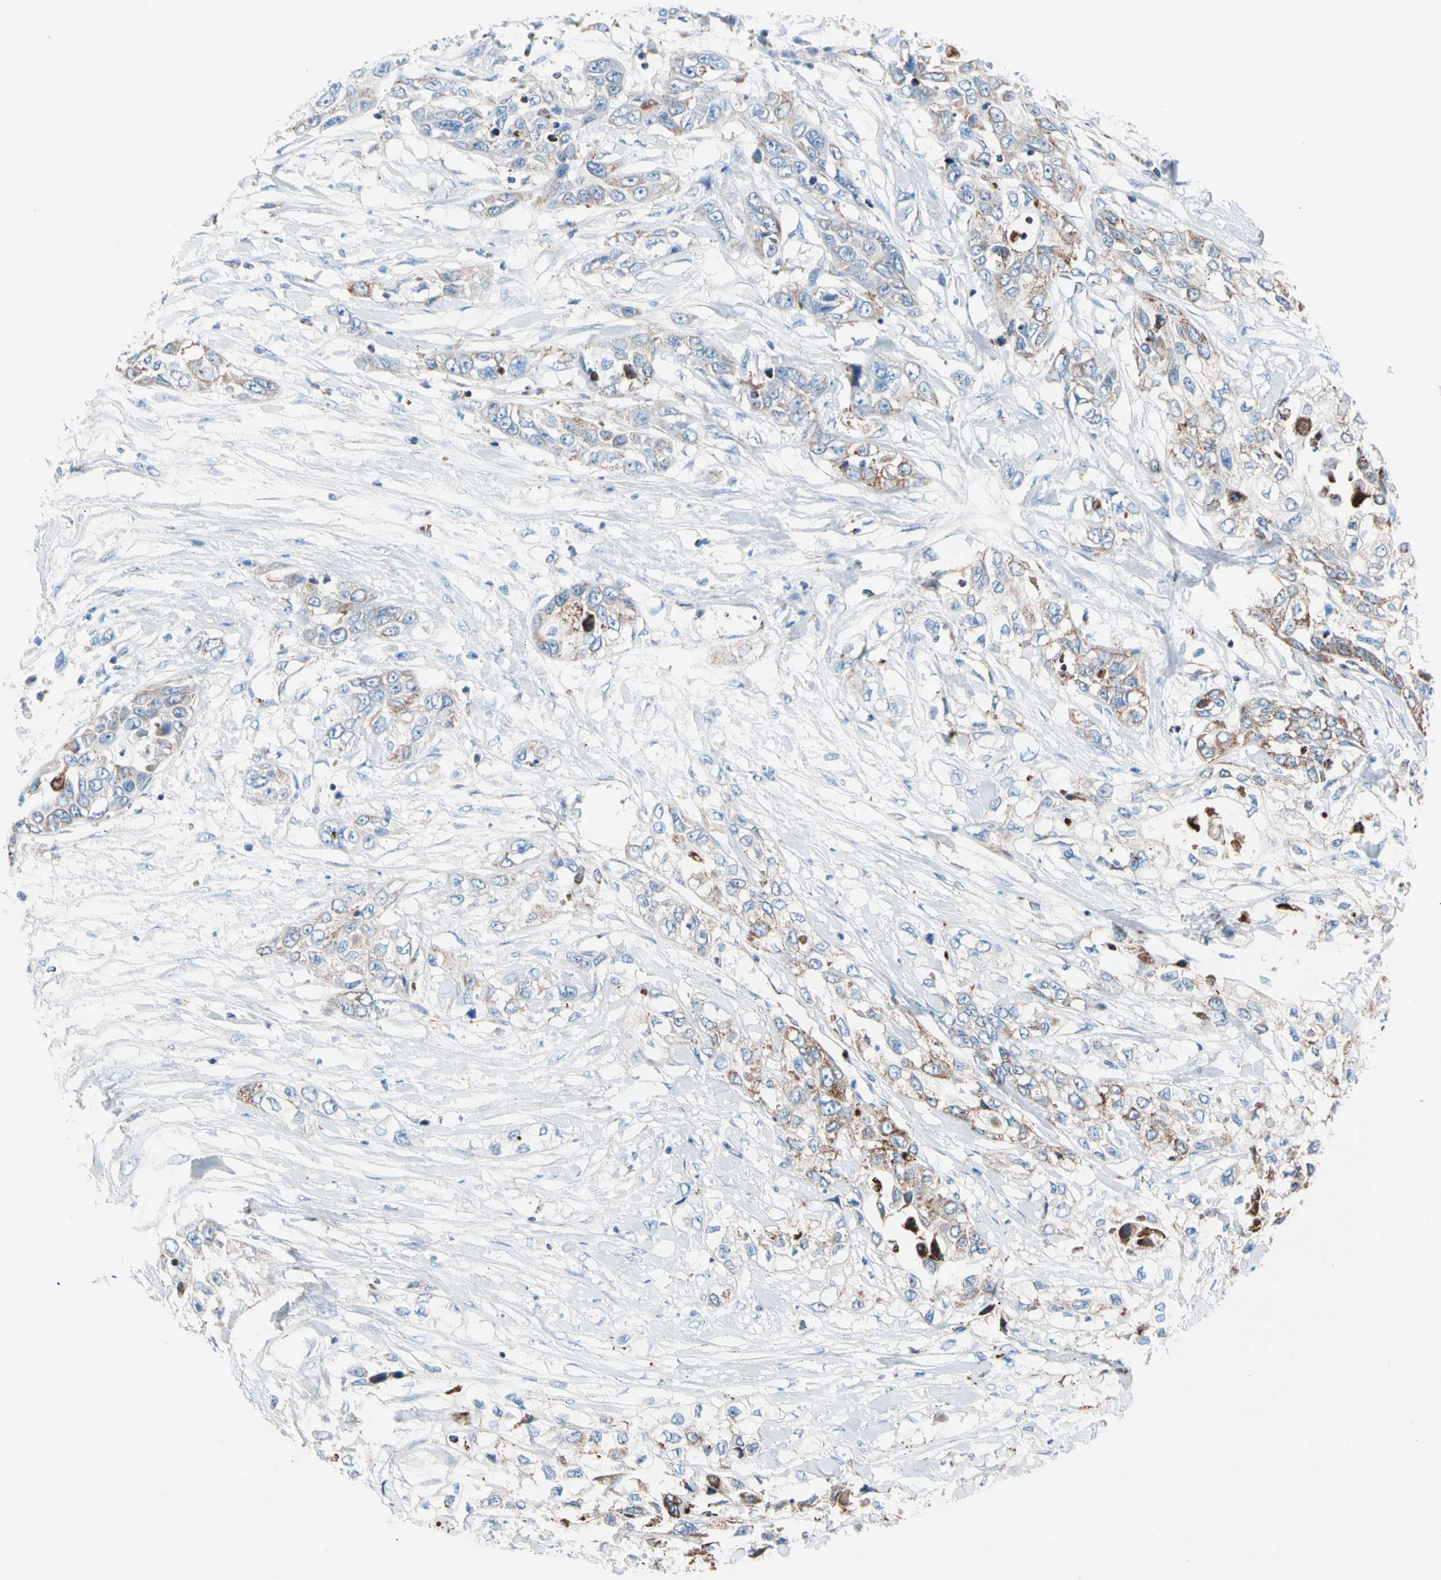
{"staining": {"intensity": "moderate", "quantity": "25%-75%", "location": "cytoplasmic/membranous"}, "tissue": "pancreatic cancer", "cell_type": "Tumor cells", "image_type": "cancer", "snomed": [{"axis": "morphology", "description": "Adenocarcinoma, NOS"}, {"axis": "topography", "description": "Pancreas"}], "caption": "The immunohistochemical stain labels moderate cytoplasmic/membranous staining in tumor cells of pancreatic cancer (adenocarcinoma) tissue.", "gene": "HK1", "patient": {"sex": "female", "age": 70}}